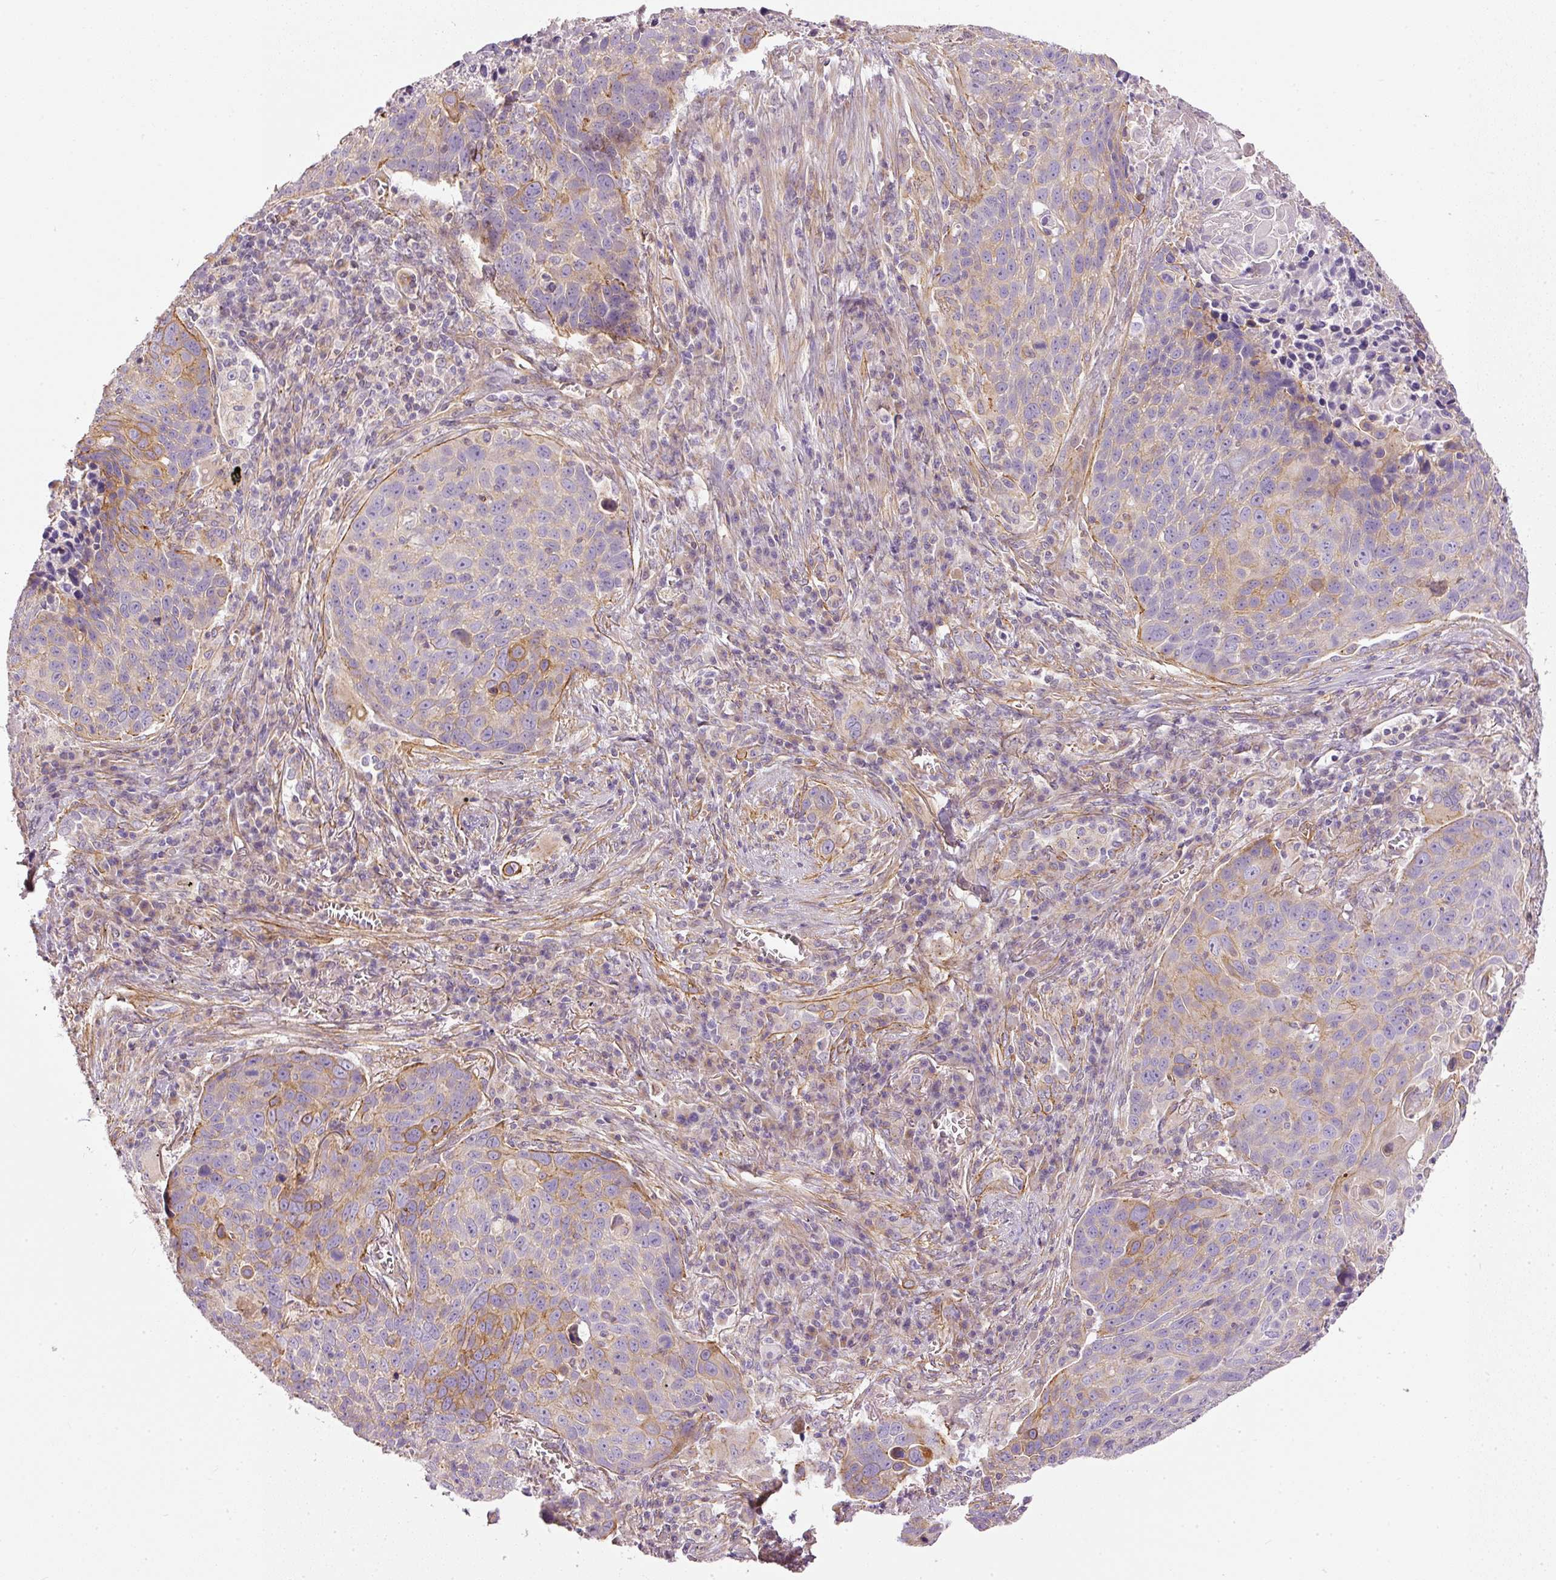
{"staining": {"intensity": "moderate", "quantity": "<25%", "location": "cytoplasmic/membranous"}, "tissue": "lung cancer", "cell_type": "Tumor cells", "image_type": "cancer", "snomed": [{"axis": "morphology", "description": "Squamous cell carcinoma, NOS"}, {"axis": "topography", "description": "Lung"}], "caption": "Protein expression by immunohistochemistry (IHC) demonstrates moderate cytoplasmic/membranous positivity in approximately <25% of tumor cells in squamous cell carcinoma (lung).", "gene": "OSR2", "patient": {"sex": "male", "age": 78}}